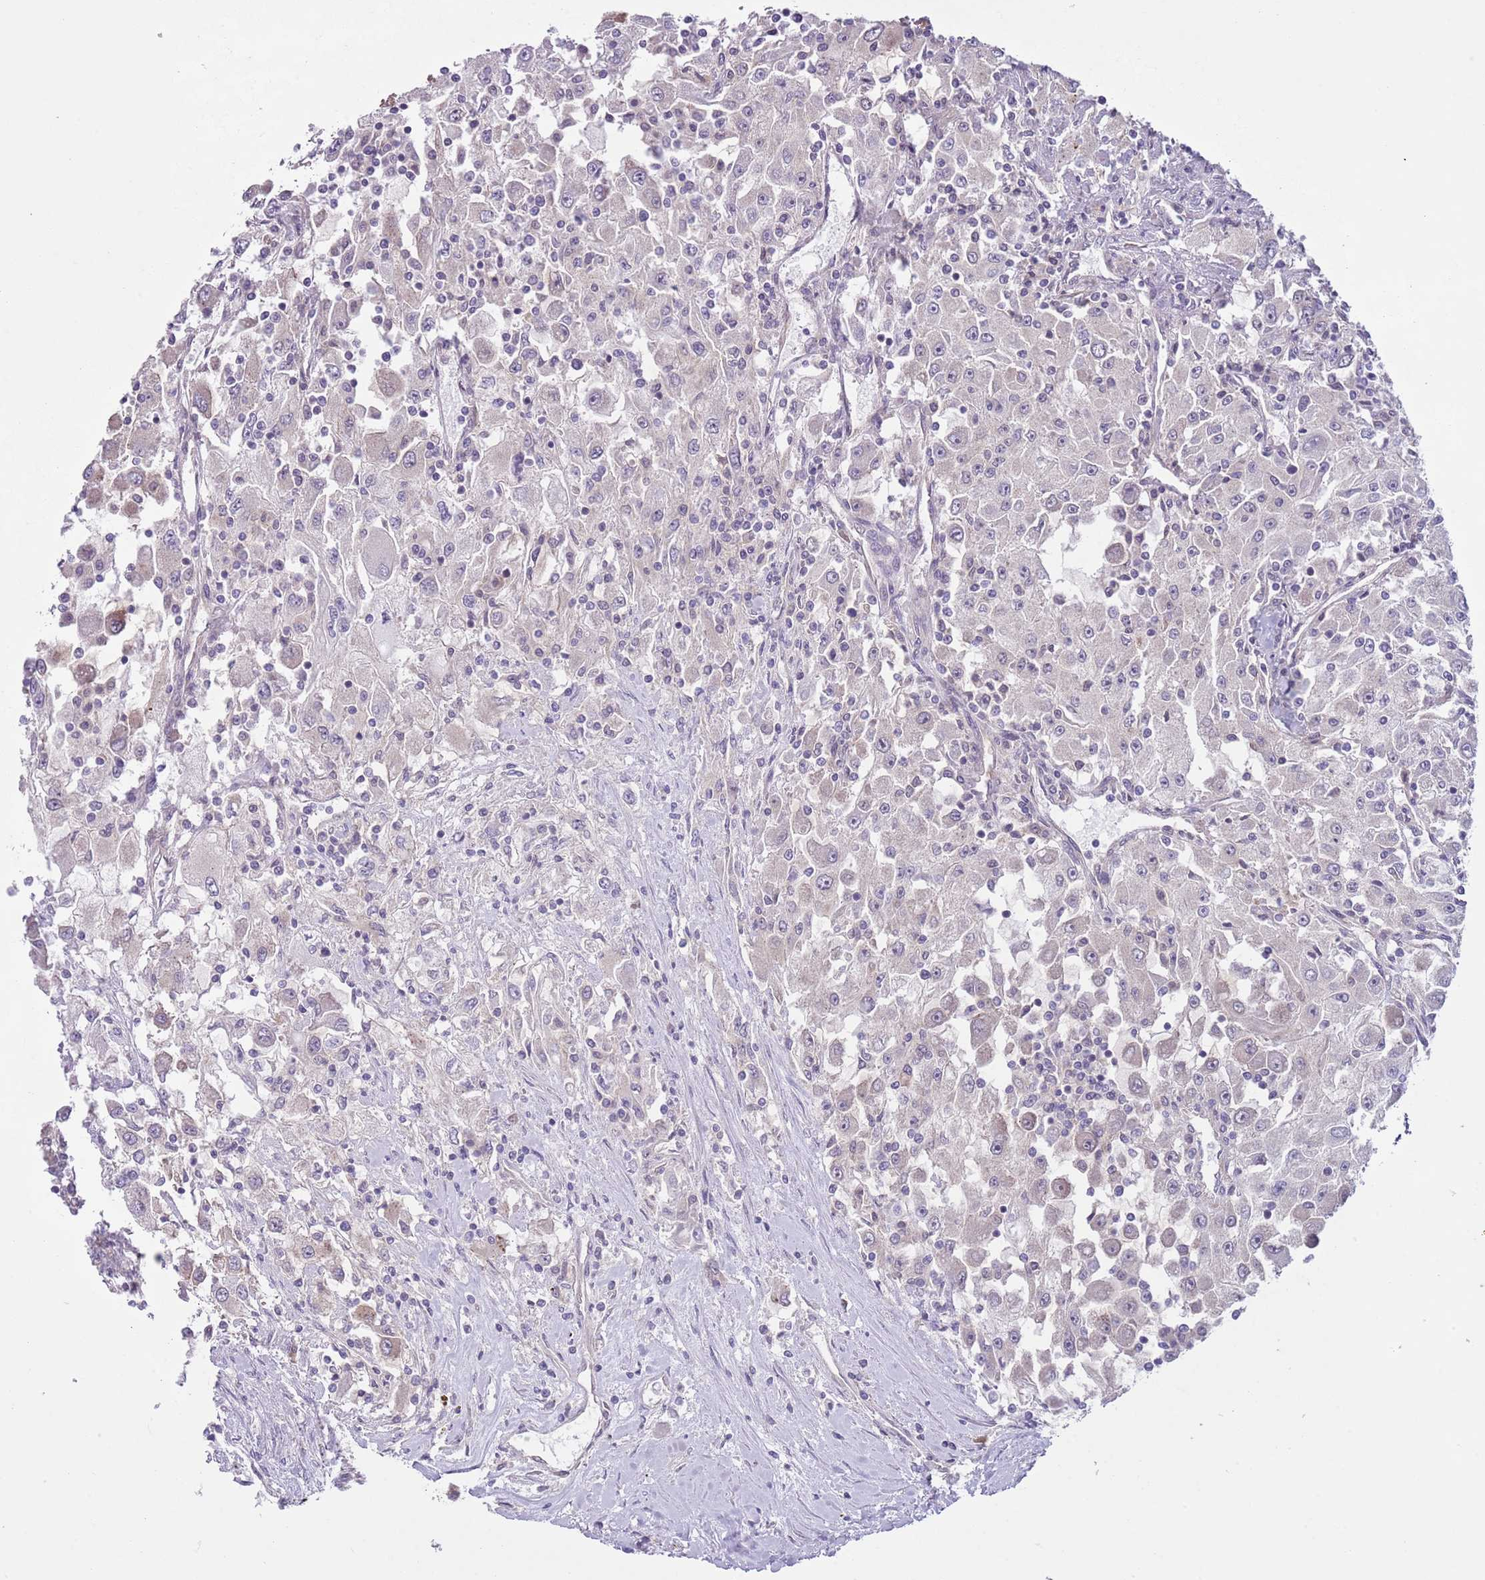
{"staining": {"intensity": "negative", "quantity": "none", "location": "none"}, "tissue": "renal cancer", "cell_type": "Tumor cells", "image_type": "cancer", "snomed": [{"axis": "morphology", "description": "Adenocarcinoma, NOS"}, {"axis": "topography", "description": "Kidney"}], "caption": "Immunohistochemistry (IHC) photomicrograph of adenocarcinoma (renal) stained for a protein (brown), which shows no positivity in tumor cells.", "gene": "COPE", "patient": {"sex": "female", "age": 67}}